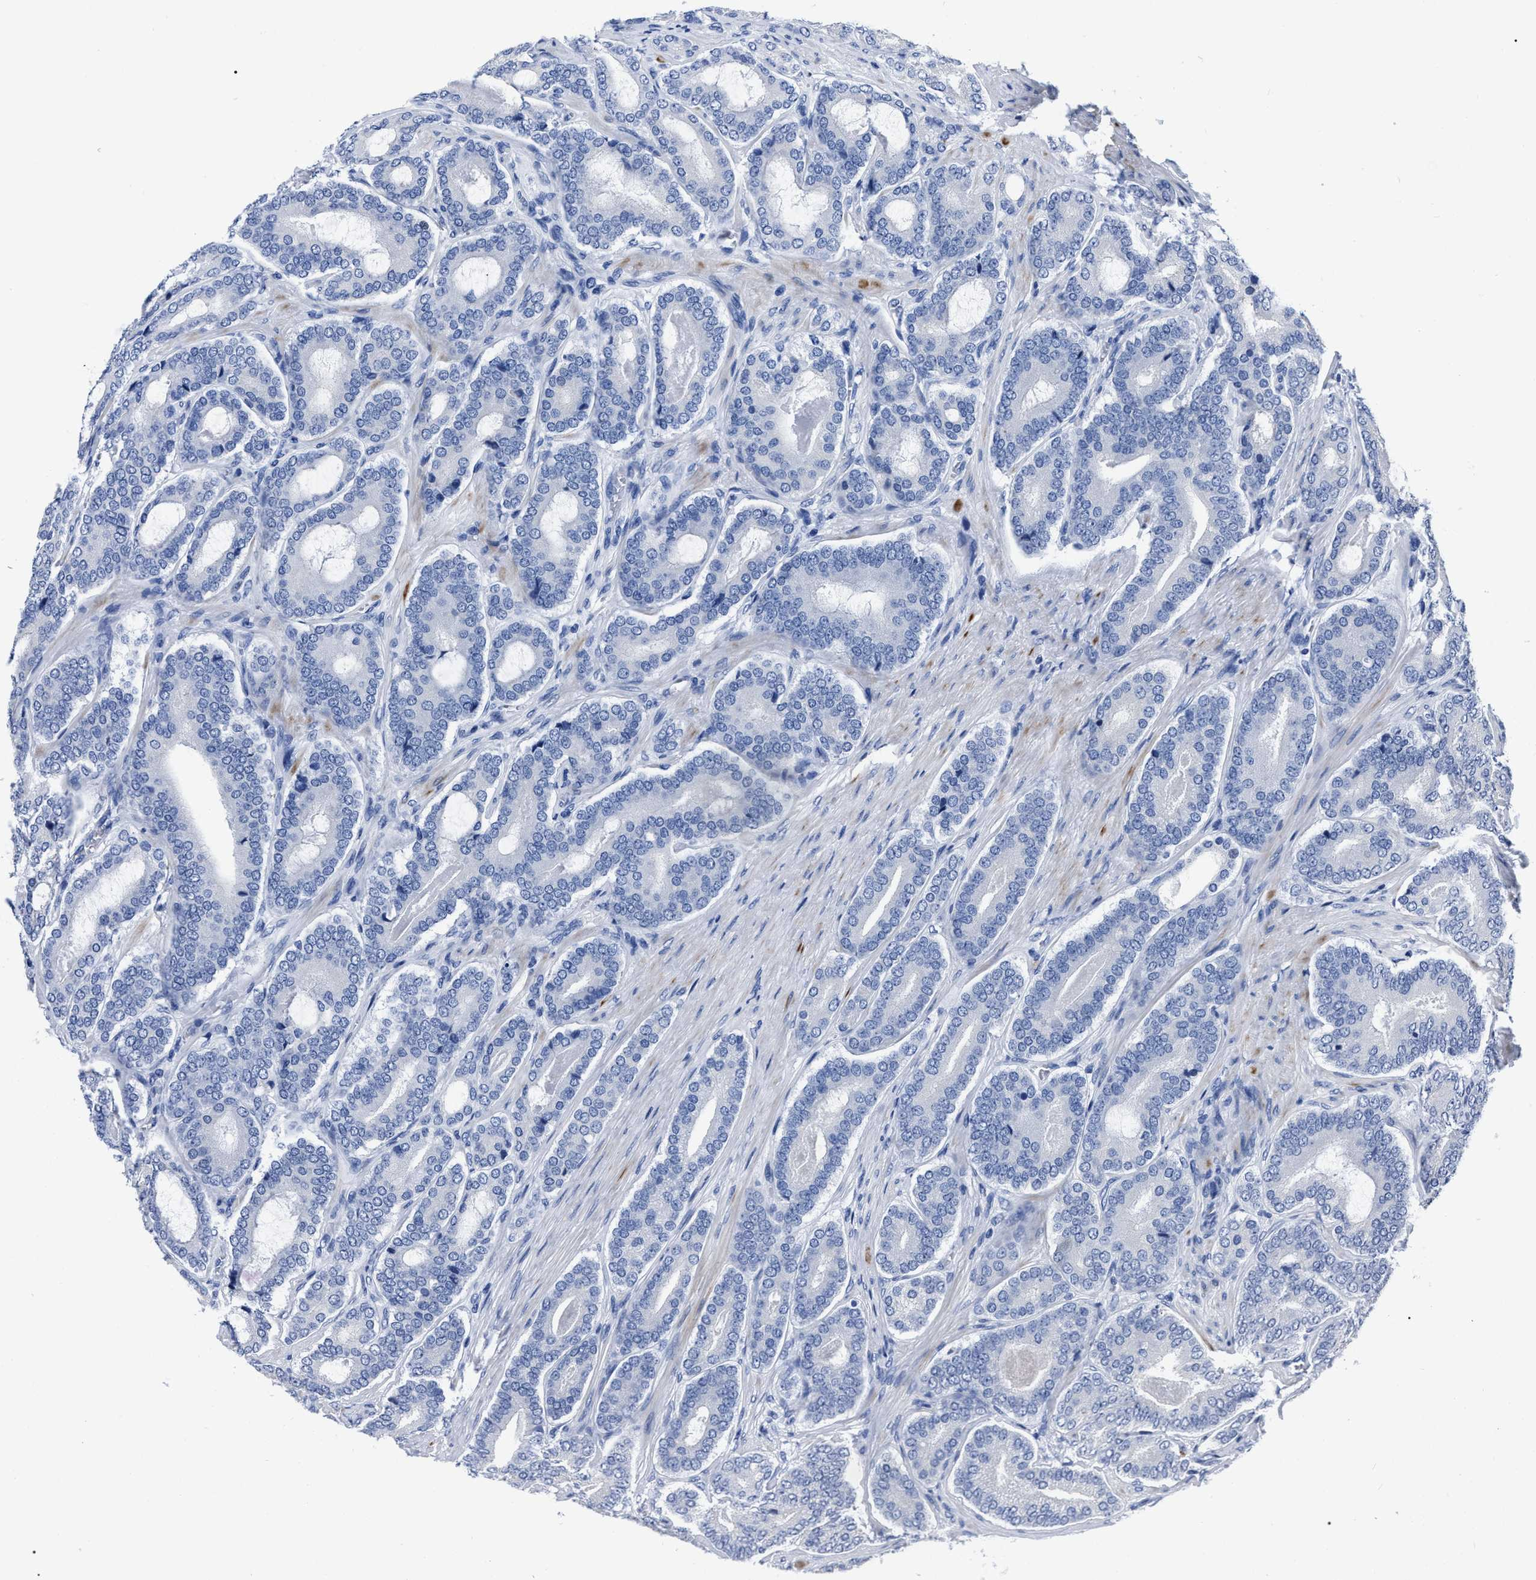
{"staining": {"intensity": "negative", "quantity": "none", "location": "none"}, "tissue": "prostate cancer", "cell_type": "Tumor cells", "image_type": "cancer", "snomed": [{"axis": "morphology", "description": "Adenocarcinoma, High grade"}, {"axis": "topography", "description": "Prostate"}], "caption": "A histopathology image of prostate cancer (high-grade adenocarcinoma) stained for a protein reveals no brown staining in tumor cells.", "gene": "MOV10L1", "patient": {"sex": "male", "age": 60}}